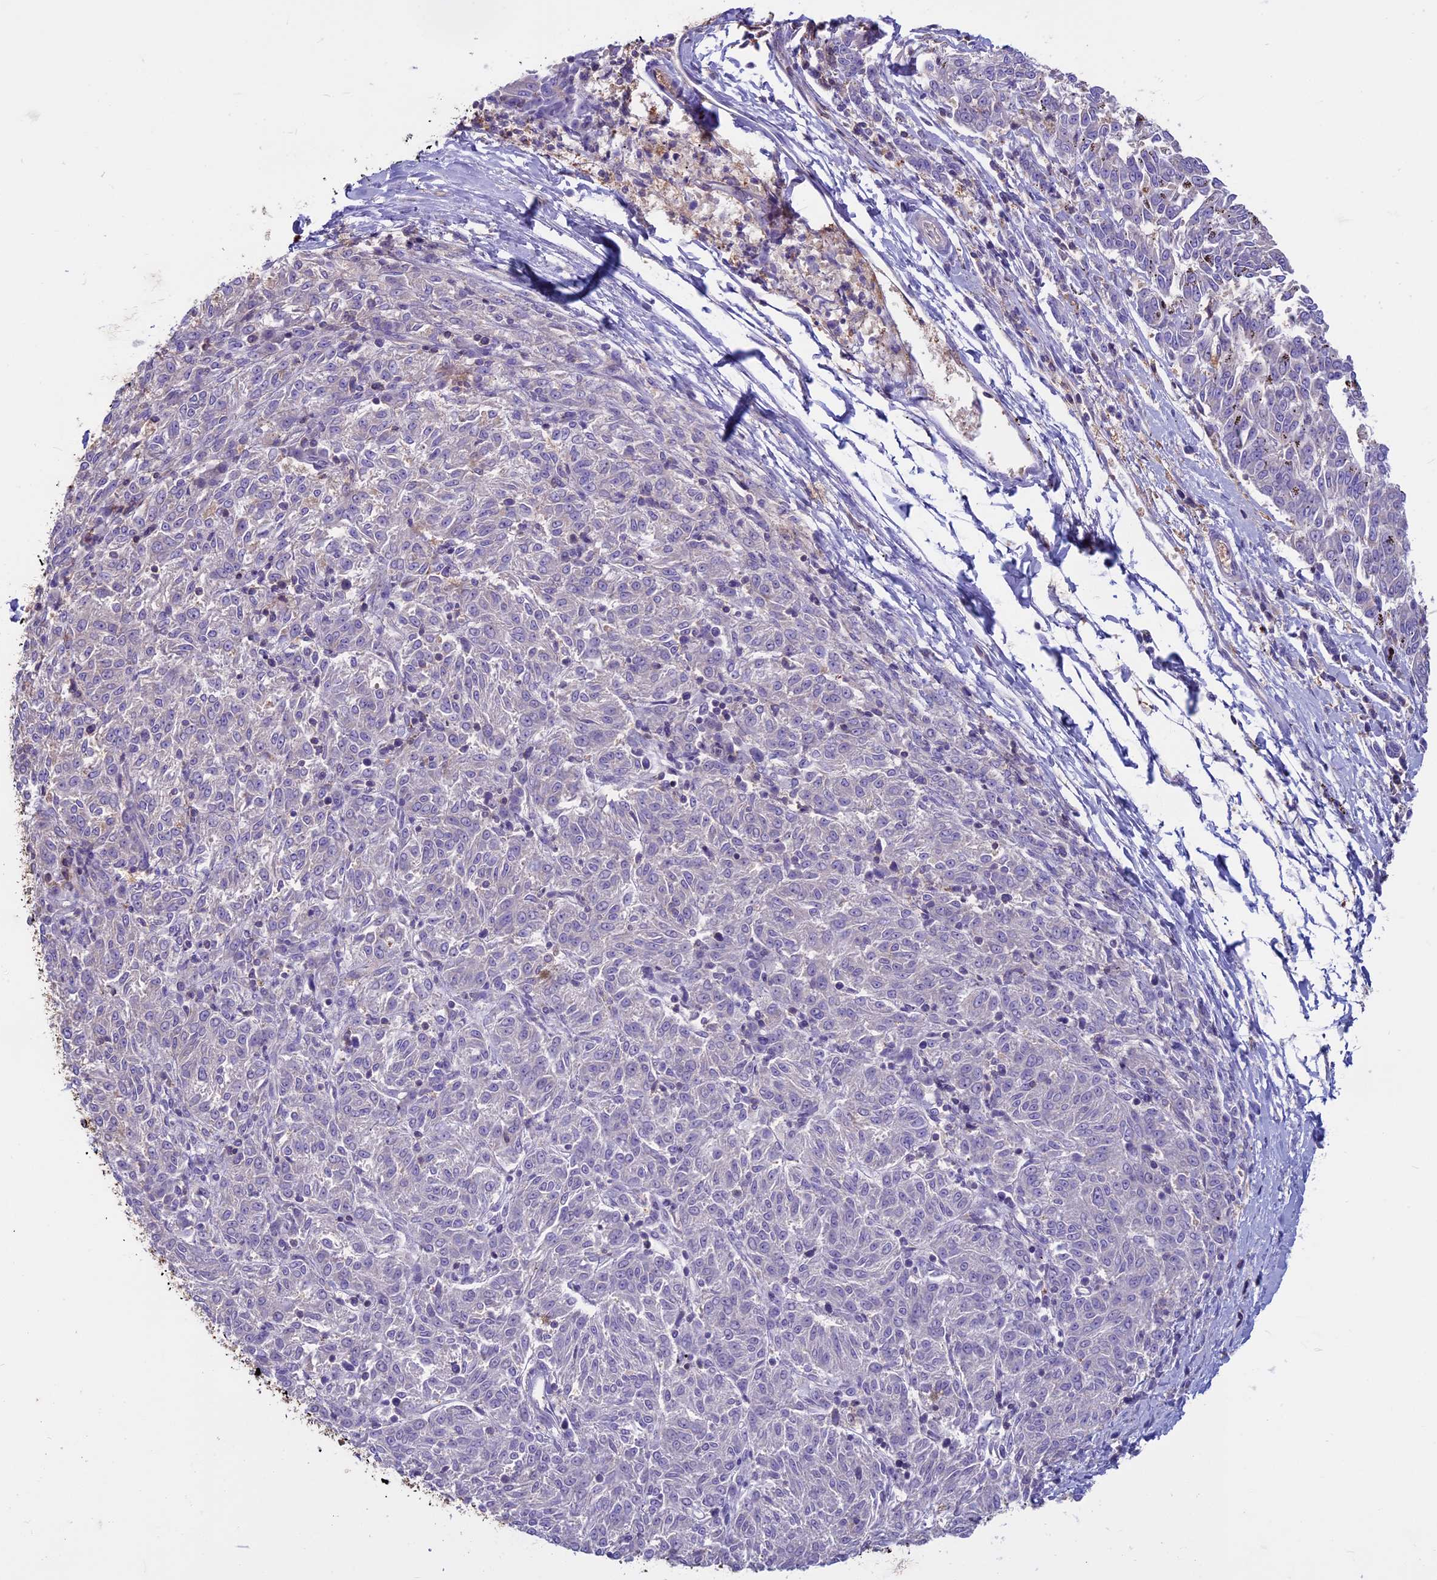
{"staining": {"intensity": "negative", "quantity": "none", "location": "none"}, "tissue": "melanoma", "cell_type": "Tumor cells", "image_type": "cancer", "snomed": [{"axis": "morphology", "description": "Malignant melanoma, NOS"}, {"axis": "topography", "description": "Skin"}], "caption": "Malignant melanoma was stained to show a protein in brown. There is no significant expression in tumor cells.", "gene": "CDAN1", "patient": {"sex": "female", "age": 72}}